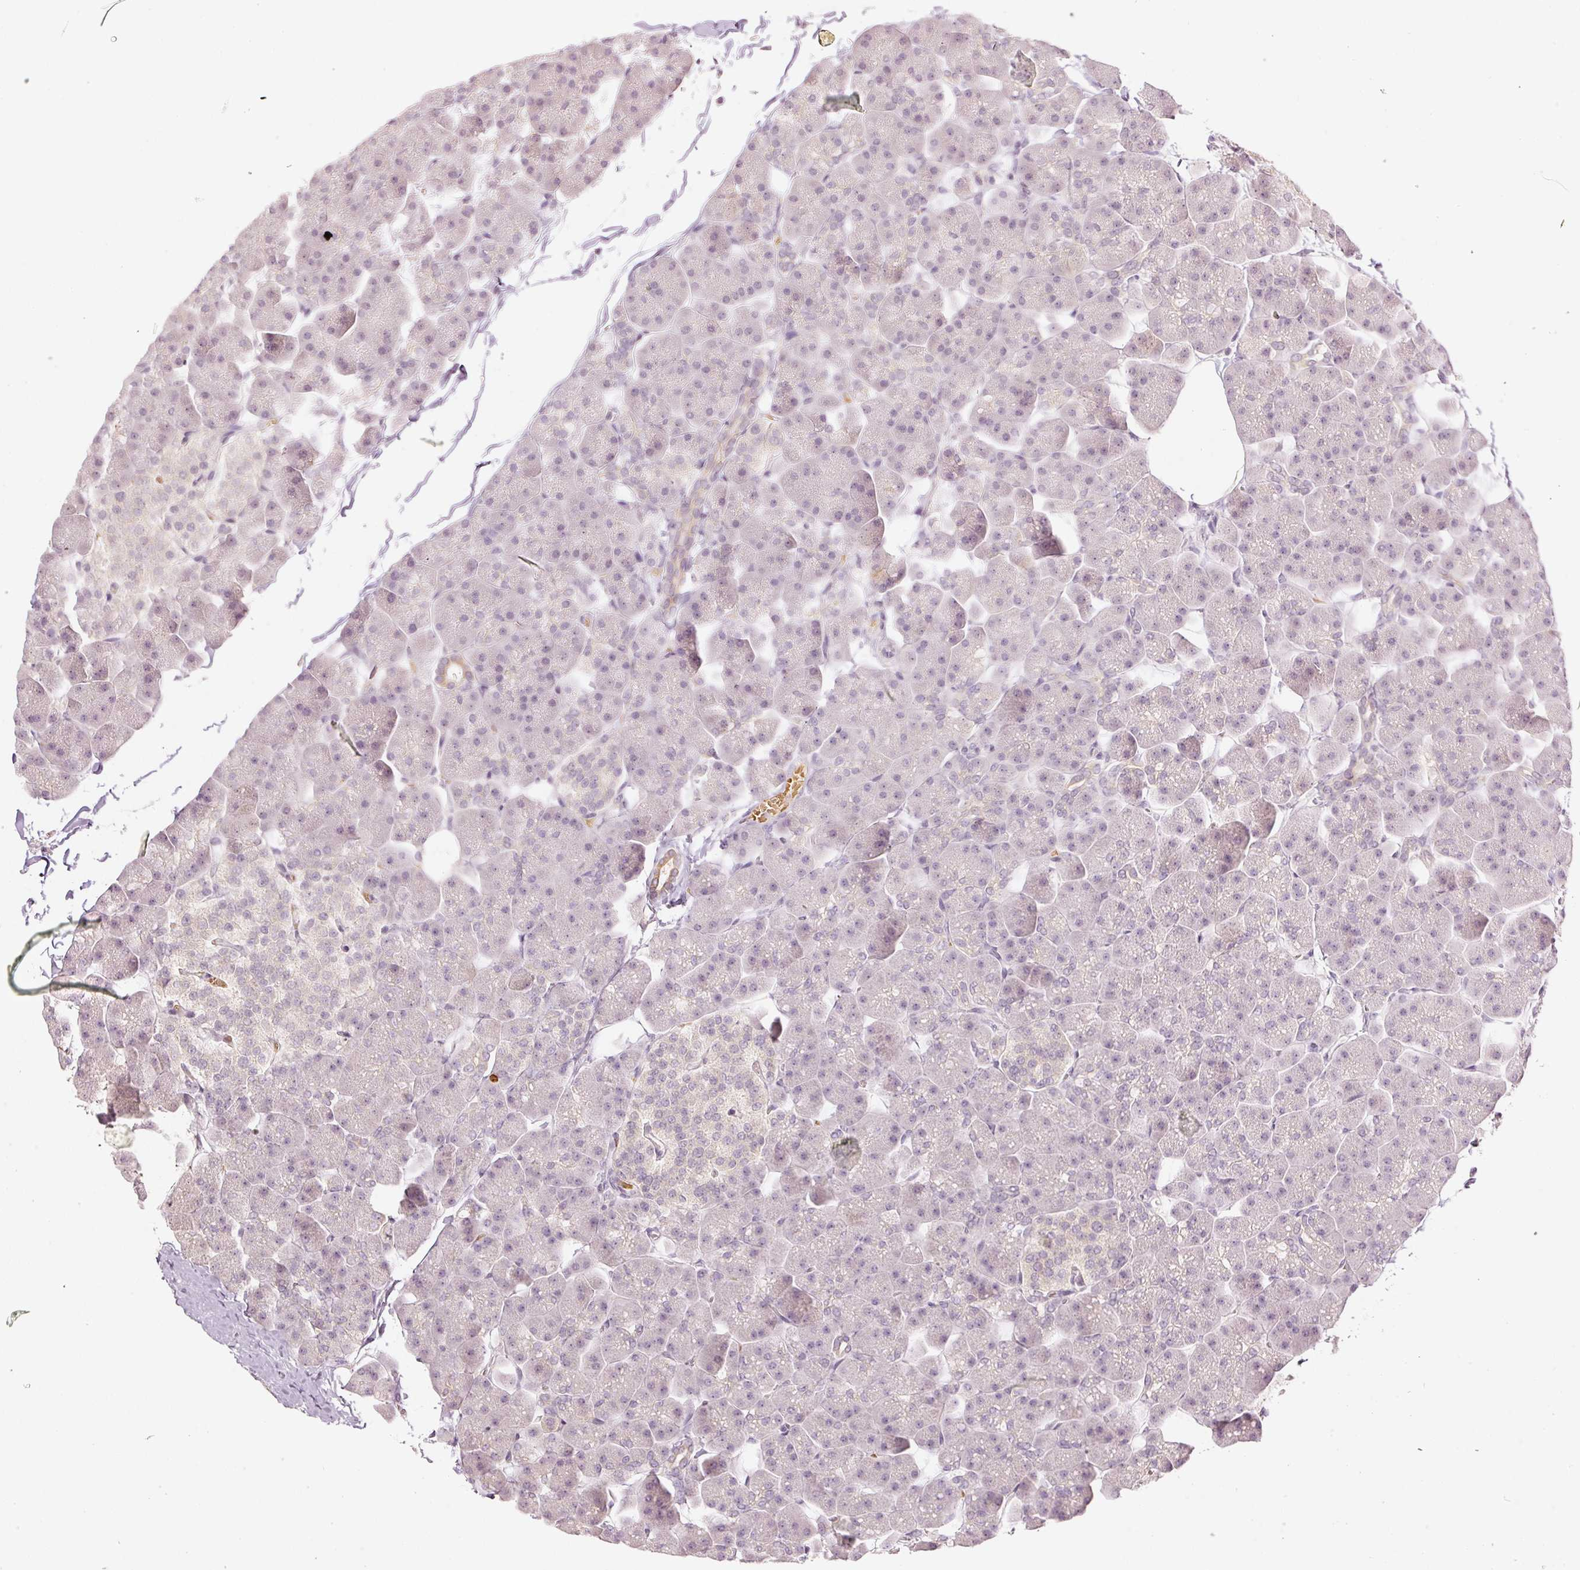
{"staining": {"intensity": "weak", "quantity": "<25%", "location": "cytoplasmic/membranous"}, "tissue": "pancreas", "cell_type": "Exocrine glandular cells", "image_type": "normal", "snomed": [{"axis": "morphology", "description": "Normal tissue, NOS"}, {"axis": "topography", "description": "Pancreas"}], "caption": "The histopathology image shows no staining of exocrine glandular cells in benign pancreas.", "gene": "GZMA", "patient": {"sex": "male", "age": 35}}